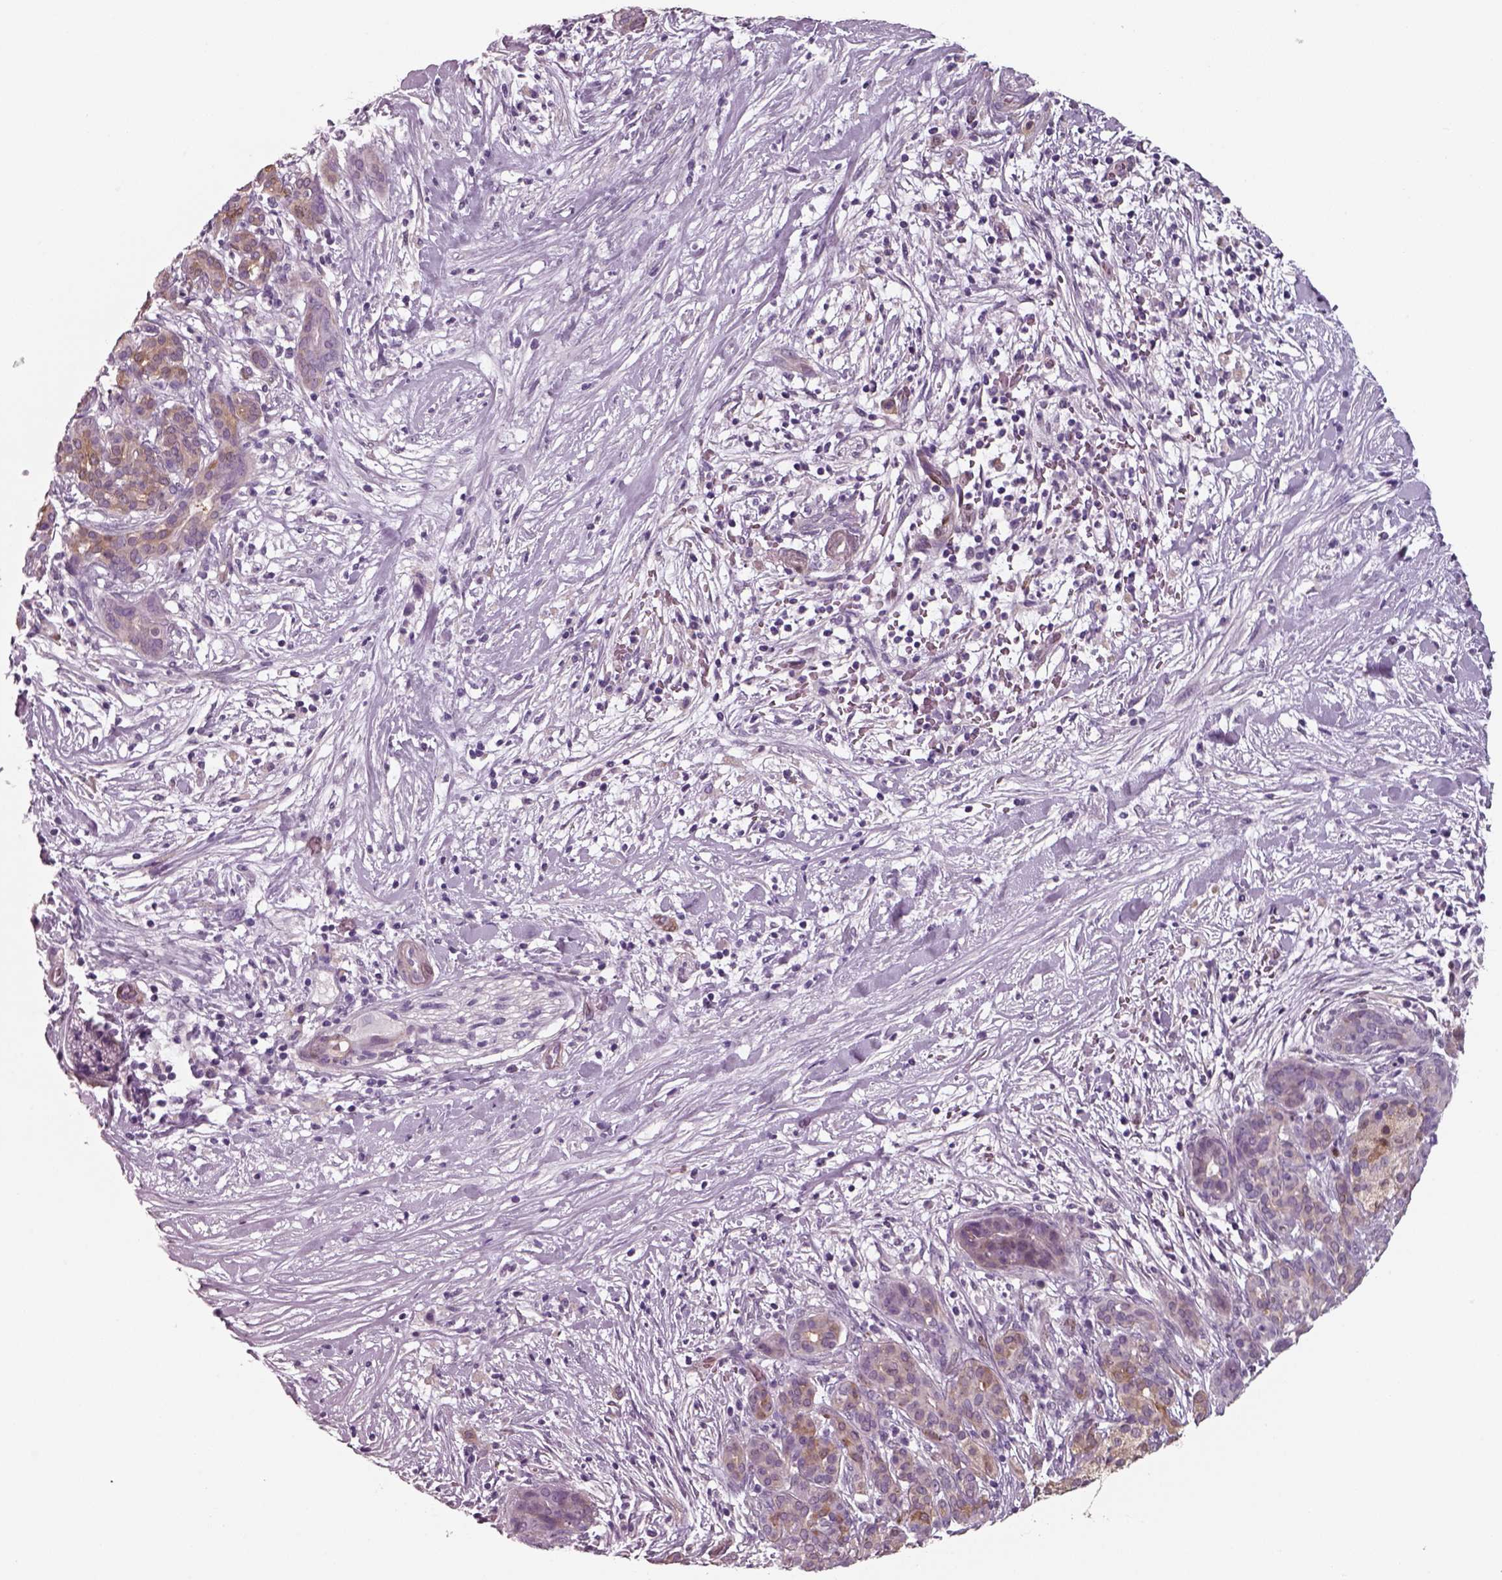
{"staining": {"intensity": "weak", "quantity": "<25%", "location": "cytoplasmic/membranous"}, "tissue": "pancreatic cancer", "cell_type": "Tumor cells", "image_type": "cancer", "snomed": [{"axis": "morphology", "description": "Adenocarcinoma, NOS"}, {"axis": "topography", "description": "Pancreas"}], "caption": "The immunohistochemistry histopathology image has no significant staining in tumor cells of adenocarcinoma (pancreatic) tissue.", "gene": "ISYNA1", "patient": {"sex": "male", "age": 44}}